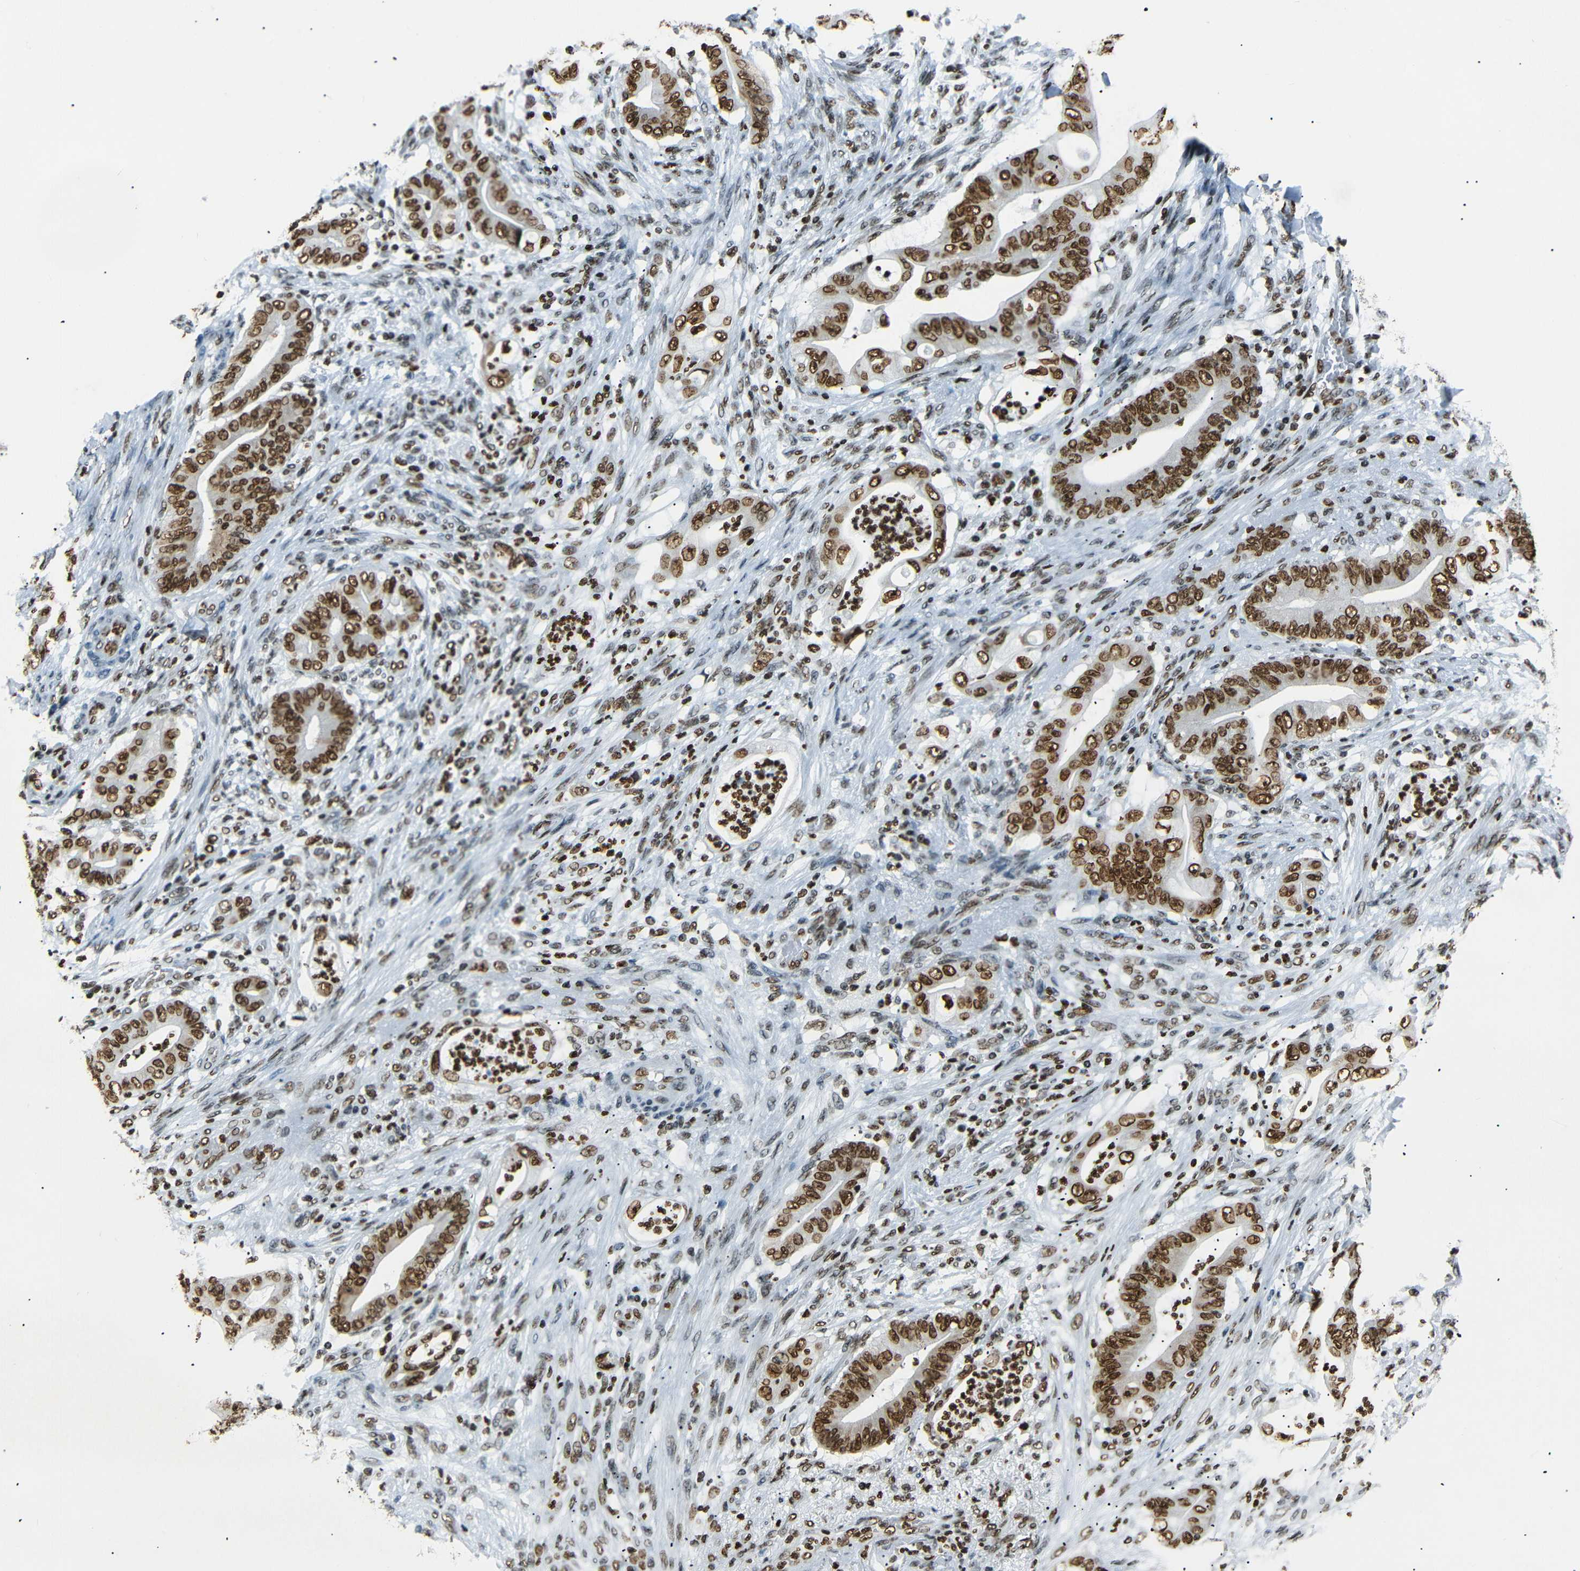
{"staining": {"intensity": "strong", "quantity": ">75%", "location": "nuclear"}, "tissue": "stomach cancer", "cell_type": "Tumor cells", "image_type": "cancer", "snomed": [{"axis": "morphology", "description": "Adenocarcinoma, NOS"}, {"axis": "topography", "description": "Stomach"}], "caption": "Human adenocarcinoma (stomach) stained with a brown dye exhibits strong nuclear positive positivity in approximately >75% of tumor cells.", "gene": "HMGN1", "patient": {"sex": "female", "age": 73}}